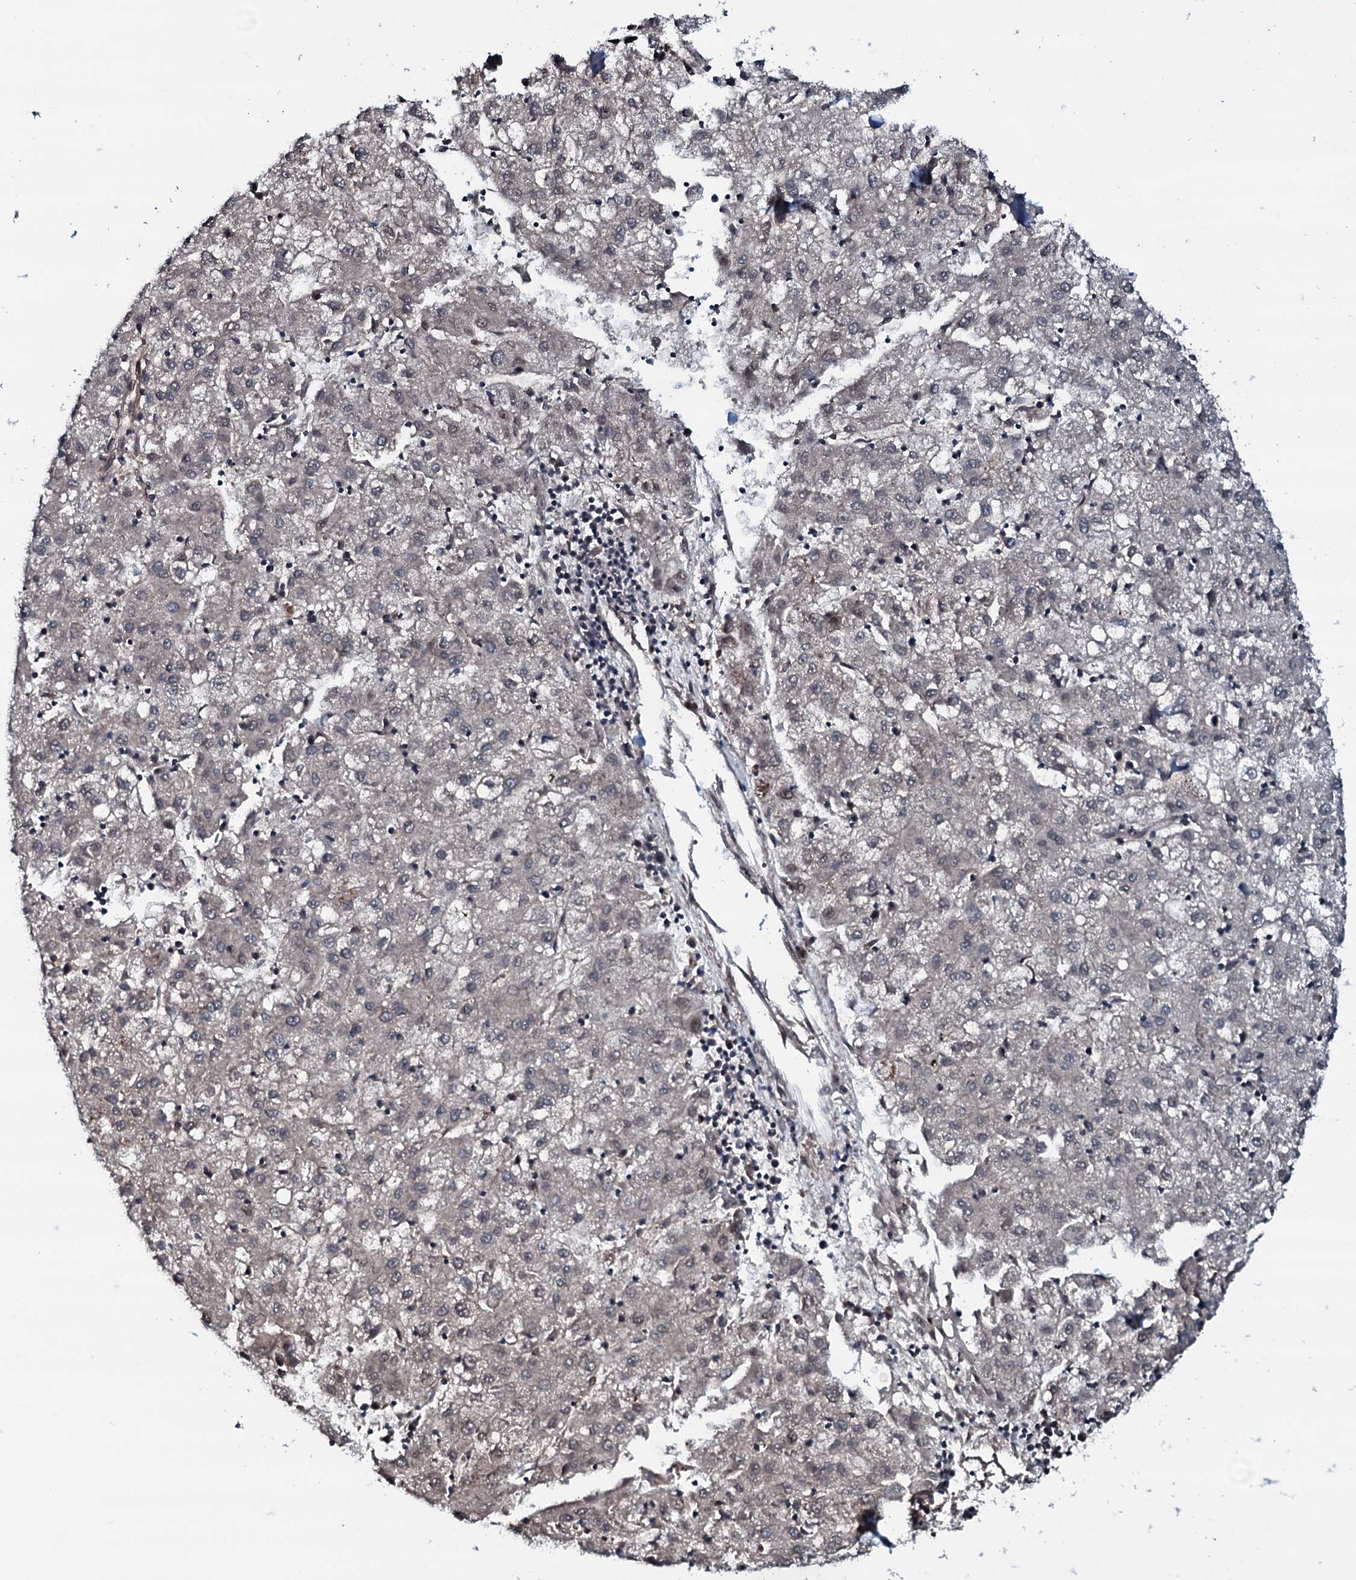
{"staining": {"intensity": "weak", "quantity": "<25%", "location": "nuclear"}, "tissue": "liver cancer", "cell_type": "Tumor cells", "image_type": "cancer", "snomed": [{"axis": "morphology", "description": "Carcinoma, Hepatocellular, NOS"}, {"axis": "topography", "description": "Liver"}], "caption": "The immunohistochemistry image has no significant positivity in tumor cells of hepatocellular carcinoma (liver) tissue.", "gene": "OGFOD2", "patient": {"sex": "male", "age": 72}}